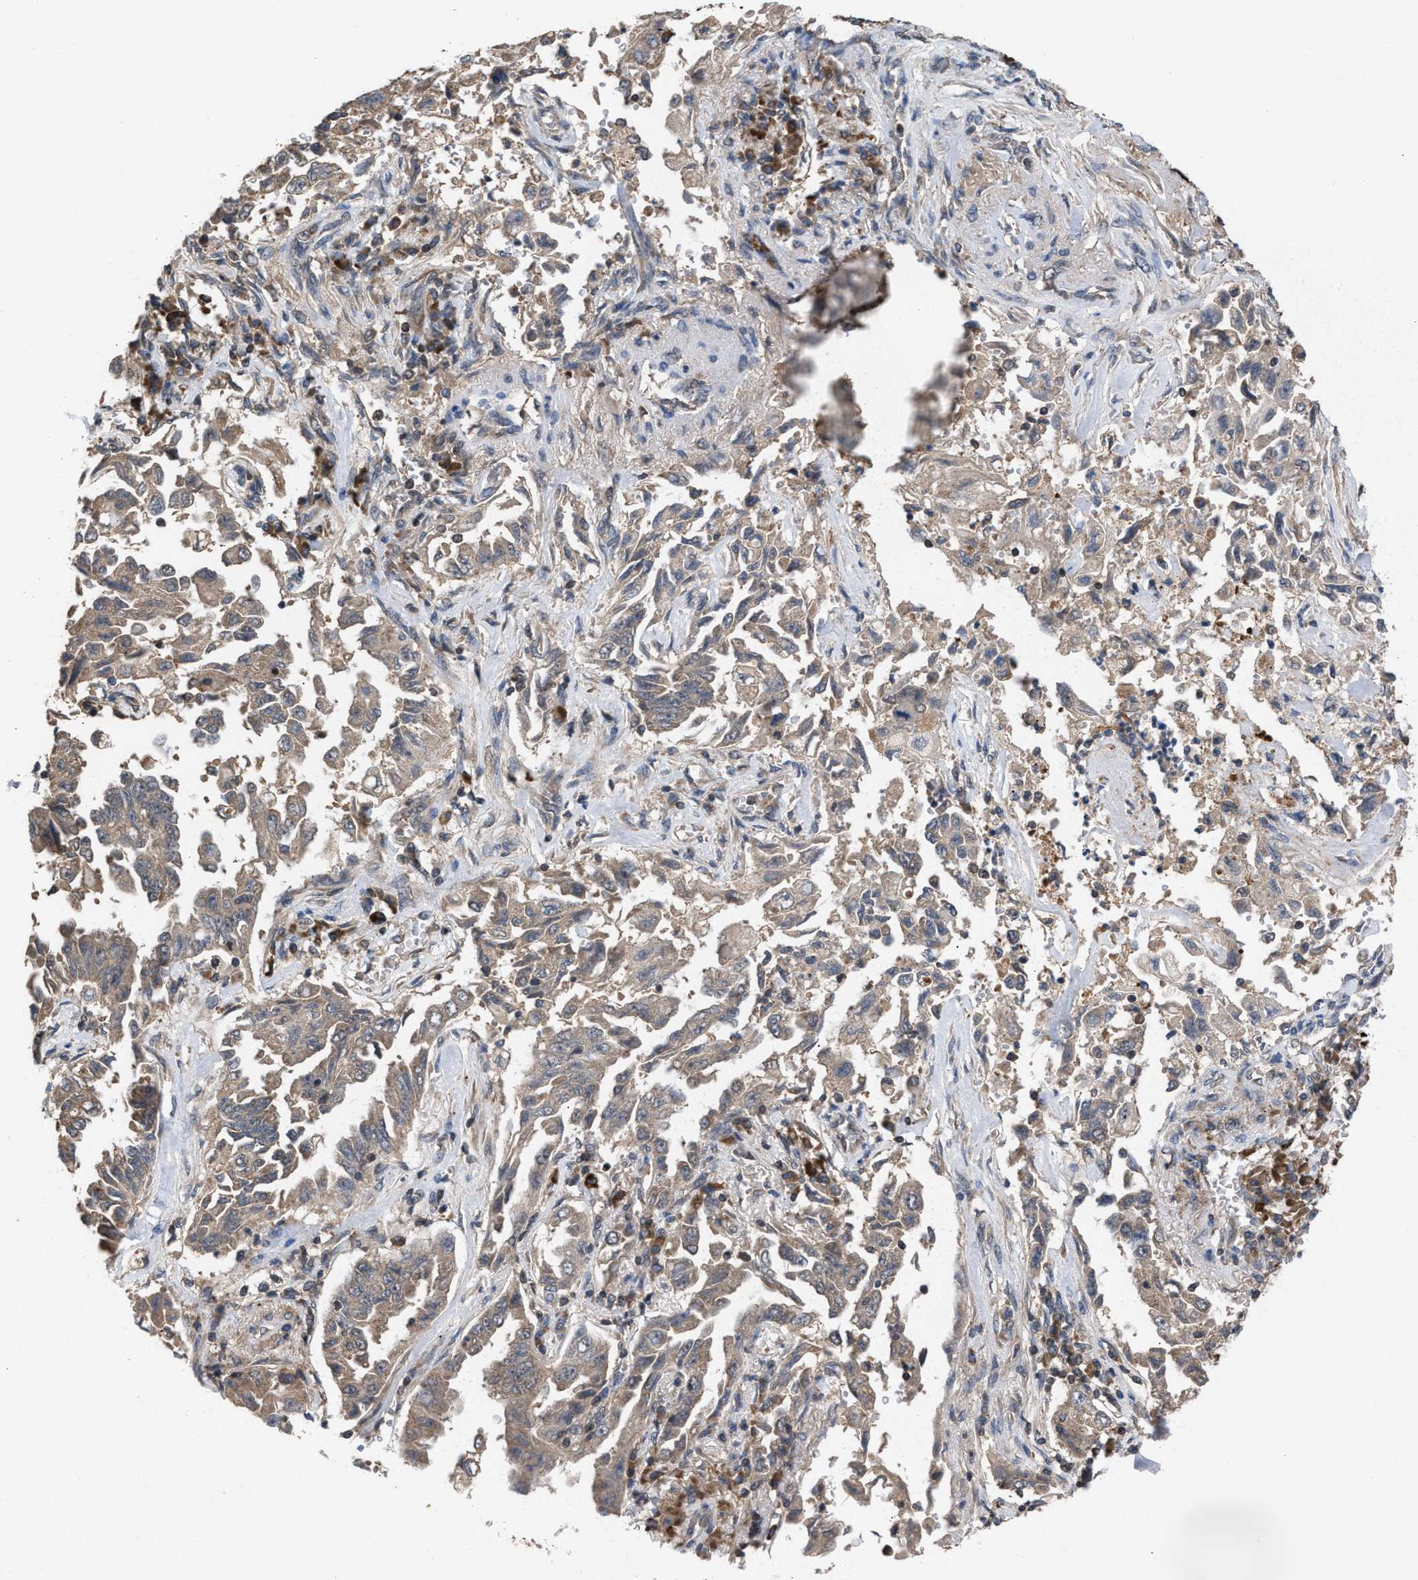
{"staining": {"intensity": "weak", "quantity": ">75%", "location": "cytoplasmic/membranous"}, "tissue": "lung cancer", "cell_type": "Tumor cells", "image_type": "cancer", "snomed": [{"axis": "morphology", "description": "Adenocarcinoma, NOS"}, {"axis": "topography", "description": "Lung"}], "caption": "An image showing weak cytoplasmic/membranous expression in approximately >75% of tumor cells in lung cancer (adenocarcinoma), as visualized by brown immunohistochemical staining.", "gene": "C9orf78", "patient": {"sex": "female", "age": 51}}